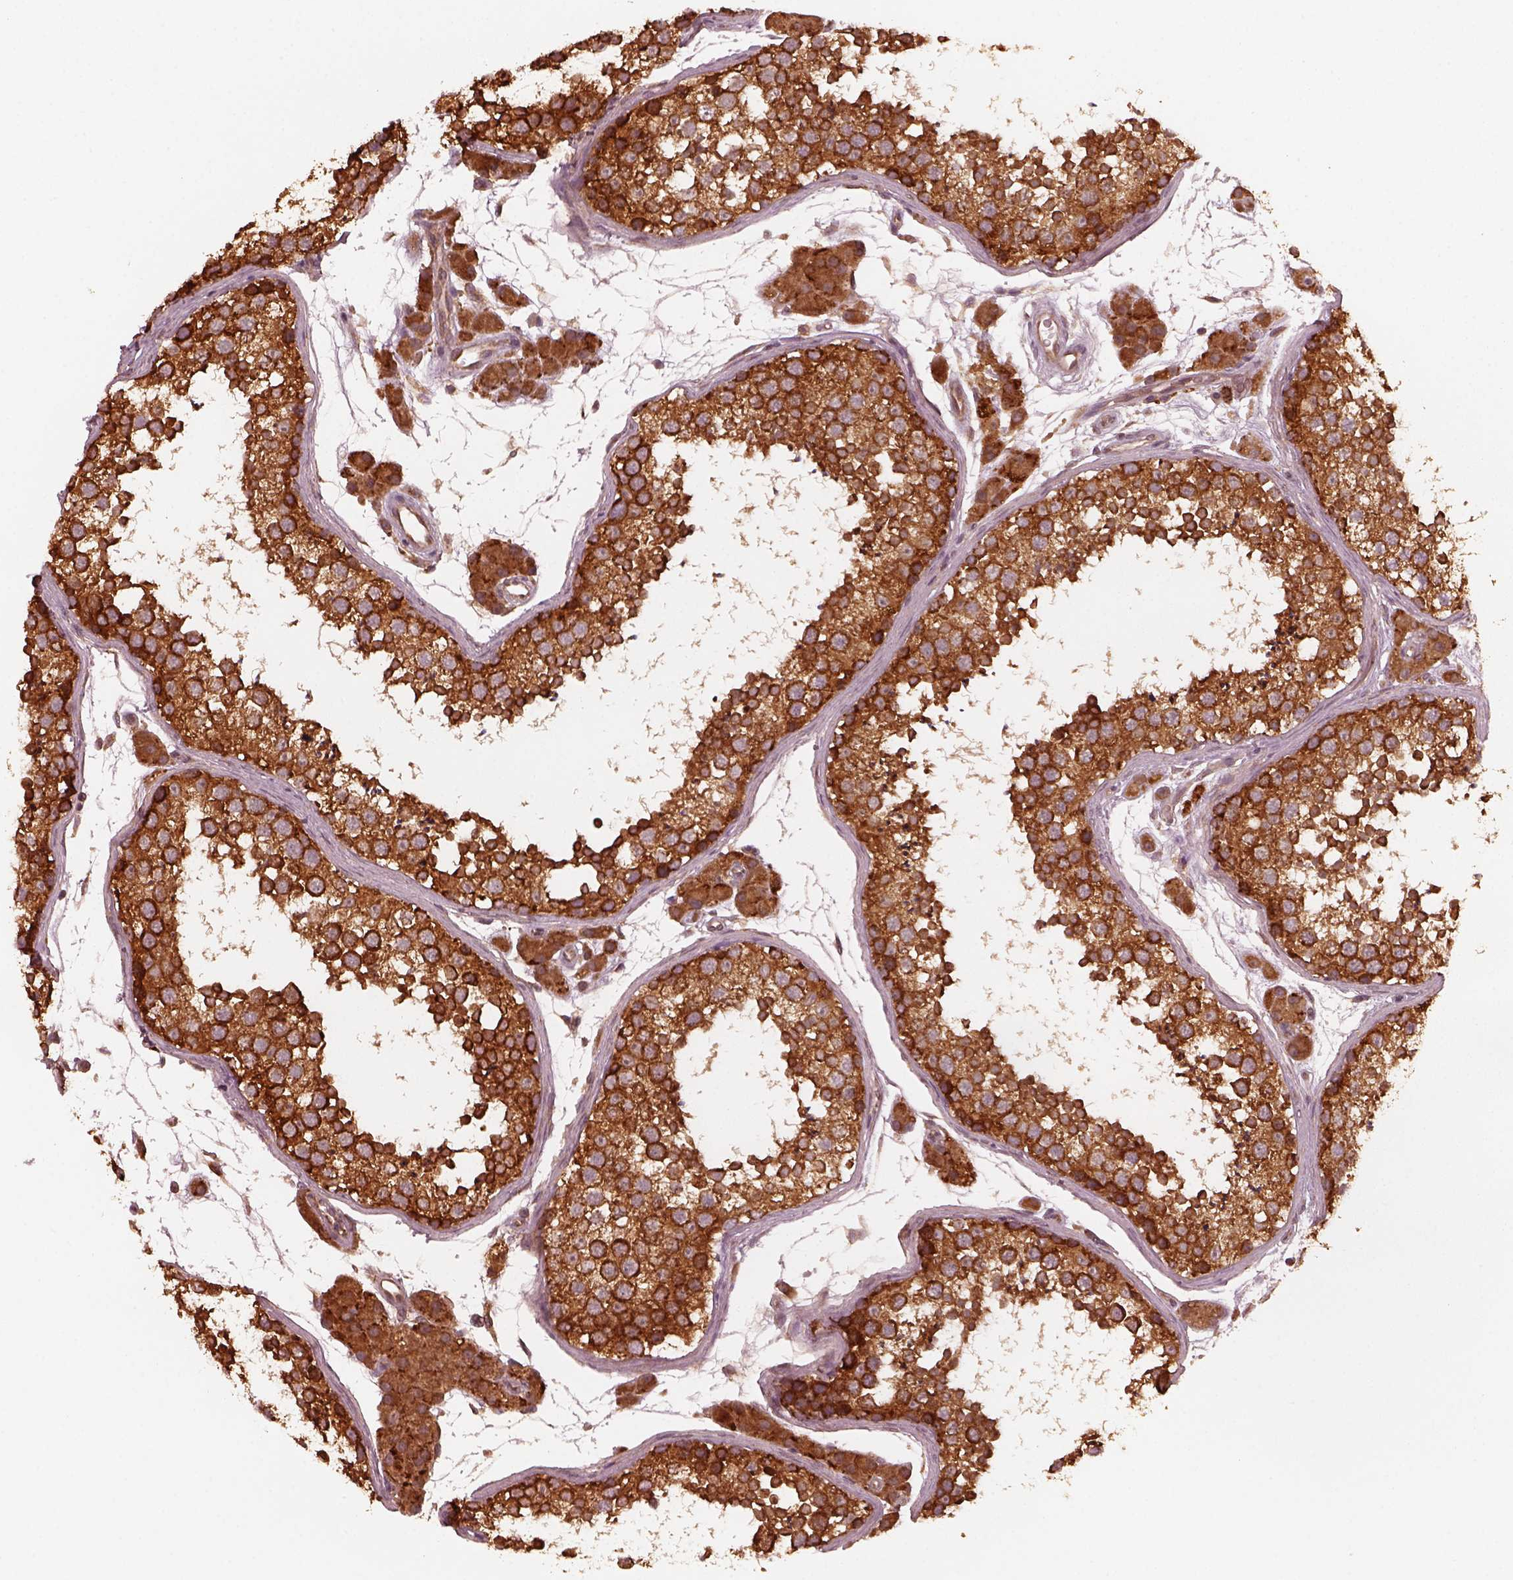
{"staining": {"intensity": "strong", "quantity": ">75%", "location": "cytoplasmic/membranous"}, "tissue": "testis", "cell_type": "Cells in seminiferous ducts", "image_type": "normal", "snomed": [{"axis": "morphology", "description": "Normal tissue, NOS"}, {"axis": "topography", "description": "Testis"}], "caption": "Protein expression analysis of unremarkable testis reveals strong cytoplasmic/membranous positivity in about >75% of cells in seminiferous ducts.", "gene": "FAF2", "patient": {"sex": "male", "age": 41}}